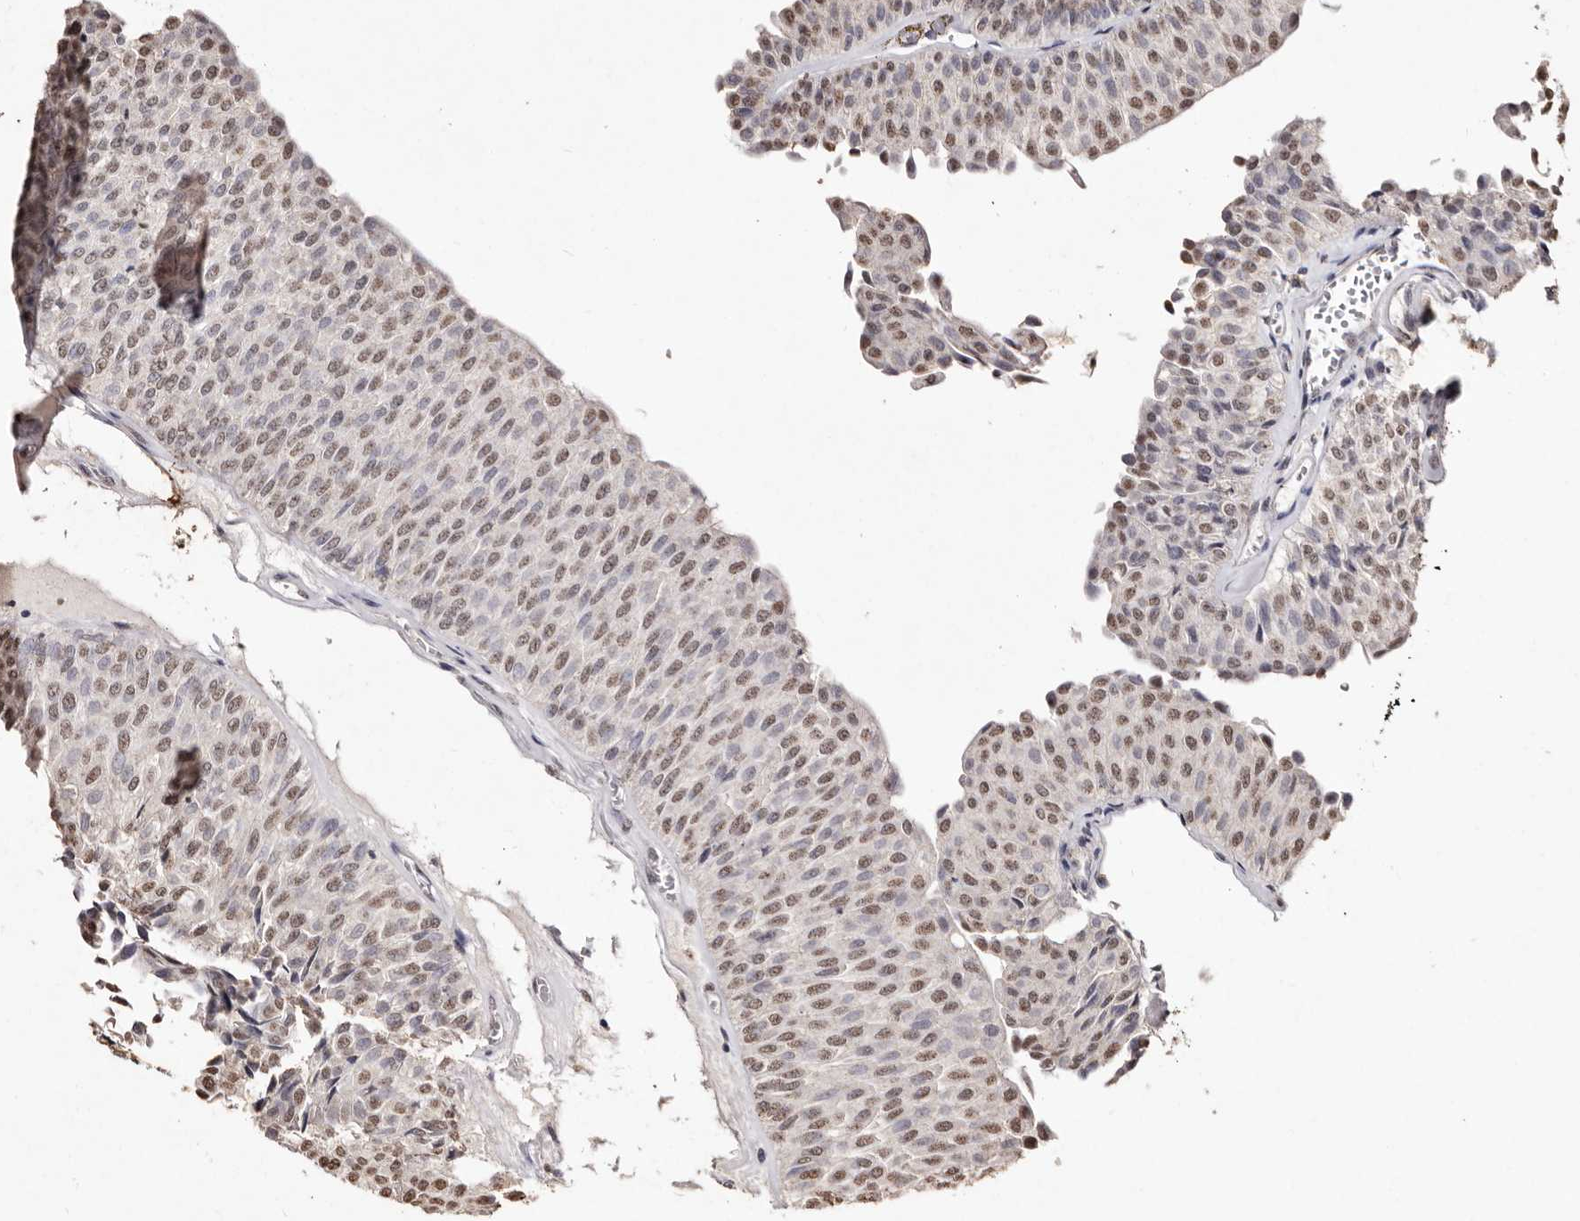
{"staining": {"intensity": "moderate", "quantity": ">75%", "location": "nuclear"}, "tissue": "urothelial cancer", "cell_type": "Tumor cells", "image_type": "cancer", "snomed": [{"axis": "morphology", "description": "Urothelial carcinoma, Low grade"}, {"axis": "topography", "description": "Urinary bladder"}], "caption": "This is a photomicrograph of immunohistochemistry staining of urothelial carcinoma (low-grade), which shows moderate positivity in the nuclear of tumor cells.", "gene": "ERBB4", "patient": {"sex": "male", "age": 78}}